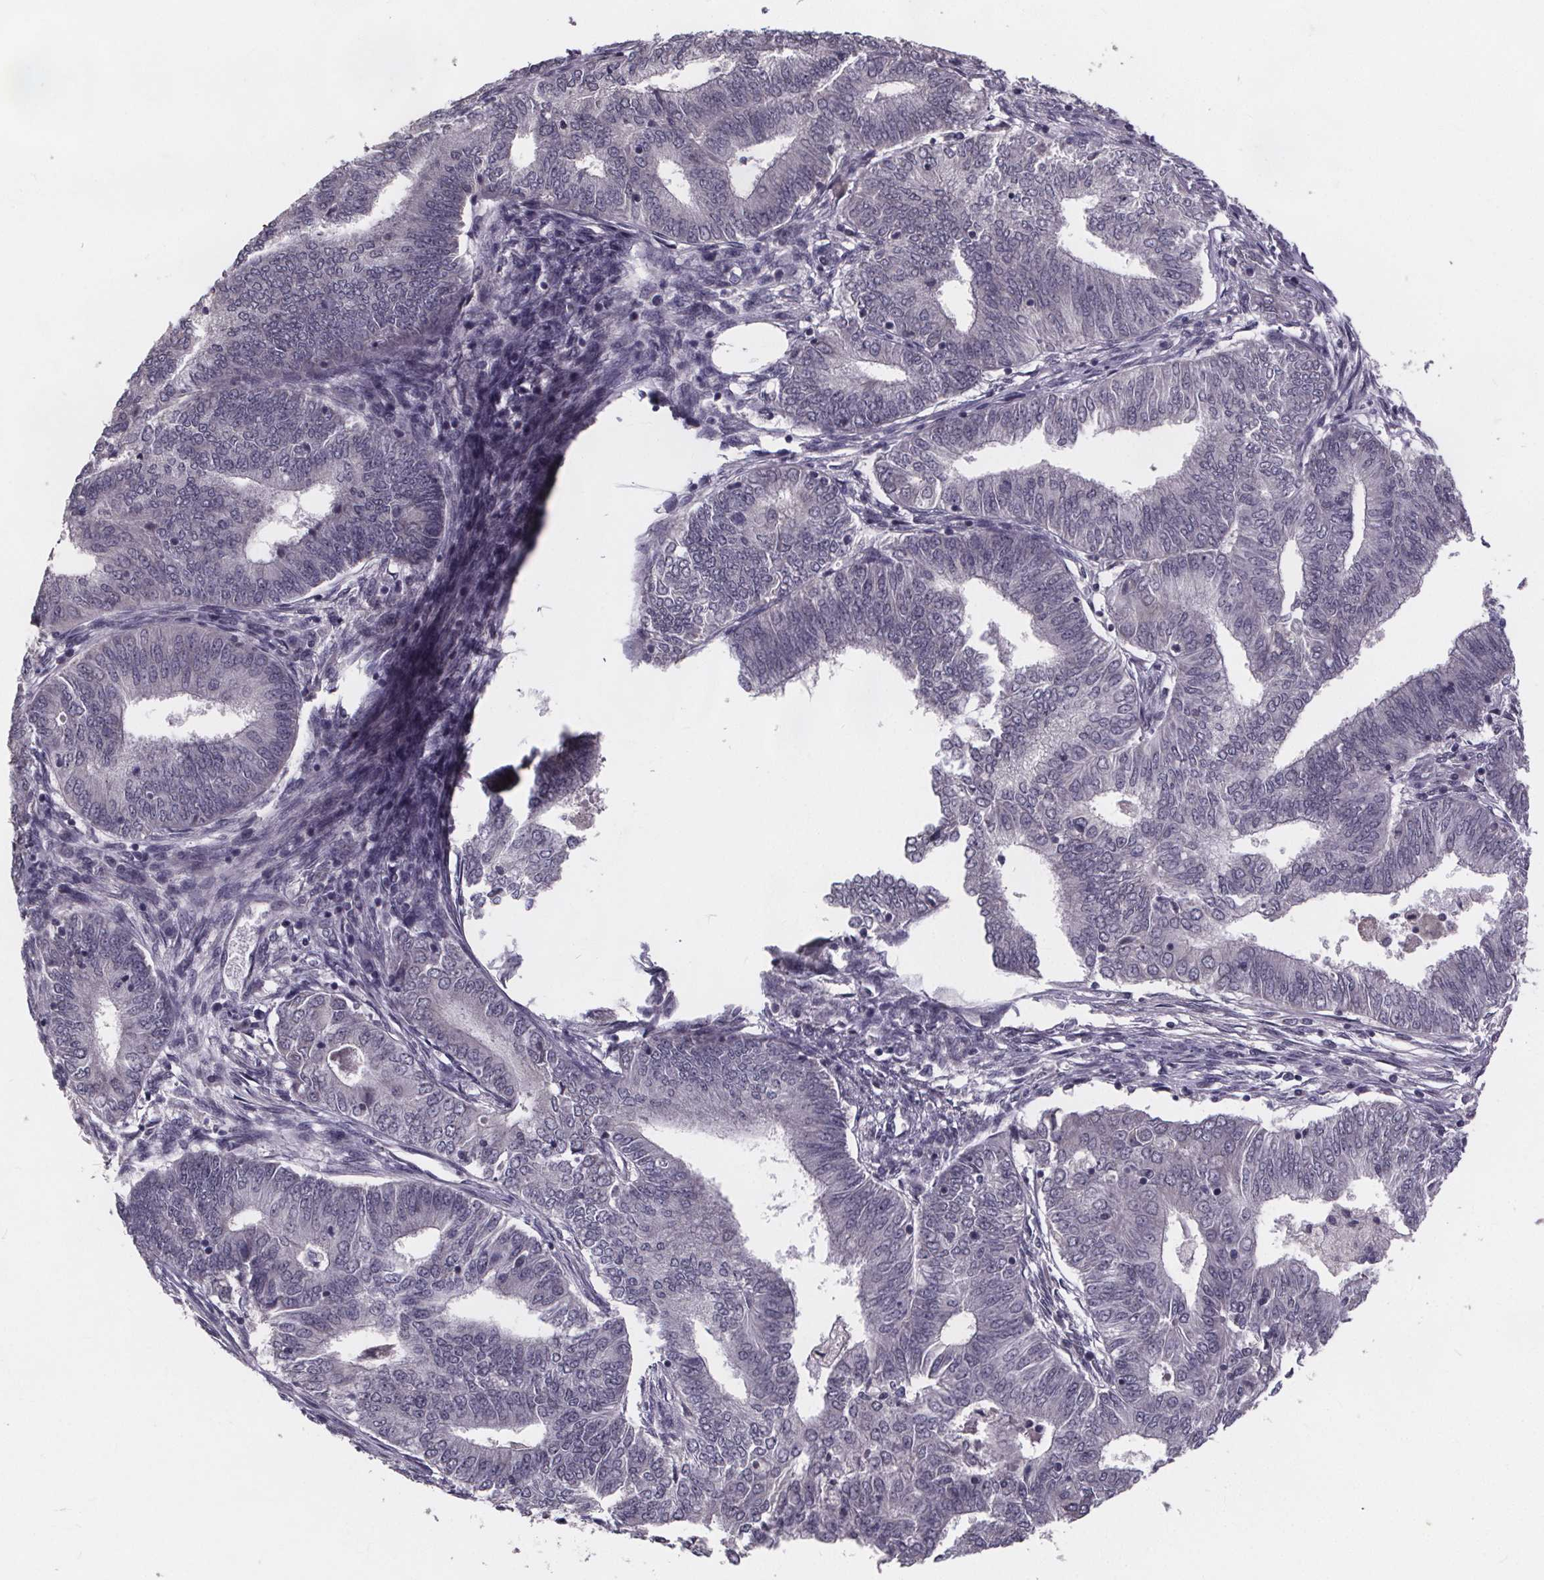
{"staining": {"intensity": "negative", "quantity": "none", "location": "none"}, "tissue": "endometrial cancer", "cell_type": "Tumor cells", "image_type": "cancer", "snomed": [{"axis": "morphology", "description": "Adenocarcinoma, NOS"}, {"axis": "topography", "description": "Endometrium"}], "caption": "Tumor cells show no significant staining in endometrial cancer (adenocarcinoma).", "gene": "FAM181B", "patient": {"sex": "female", "age": 62}}